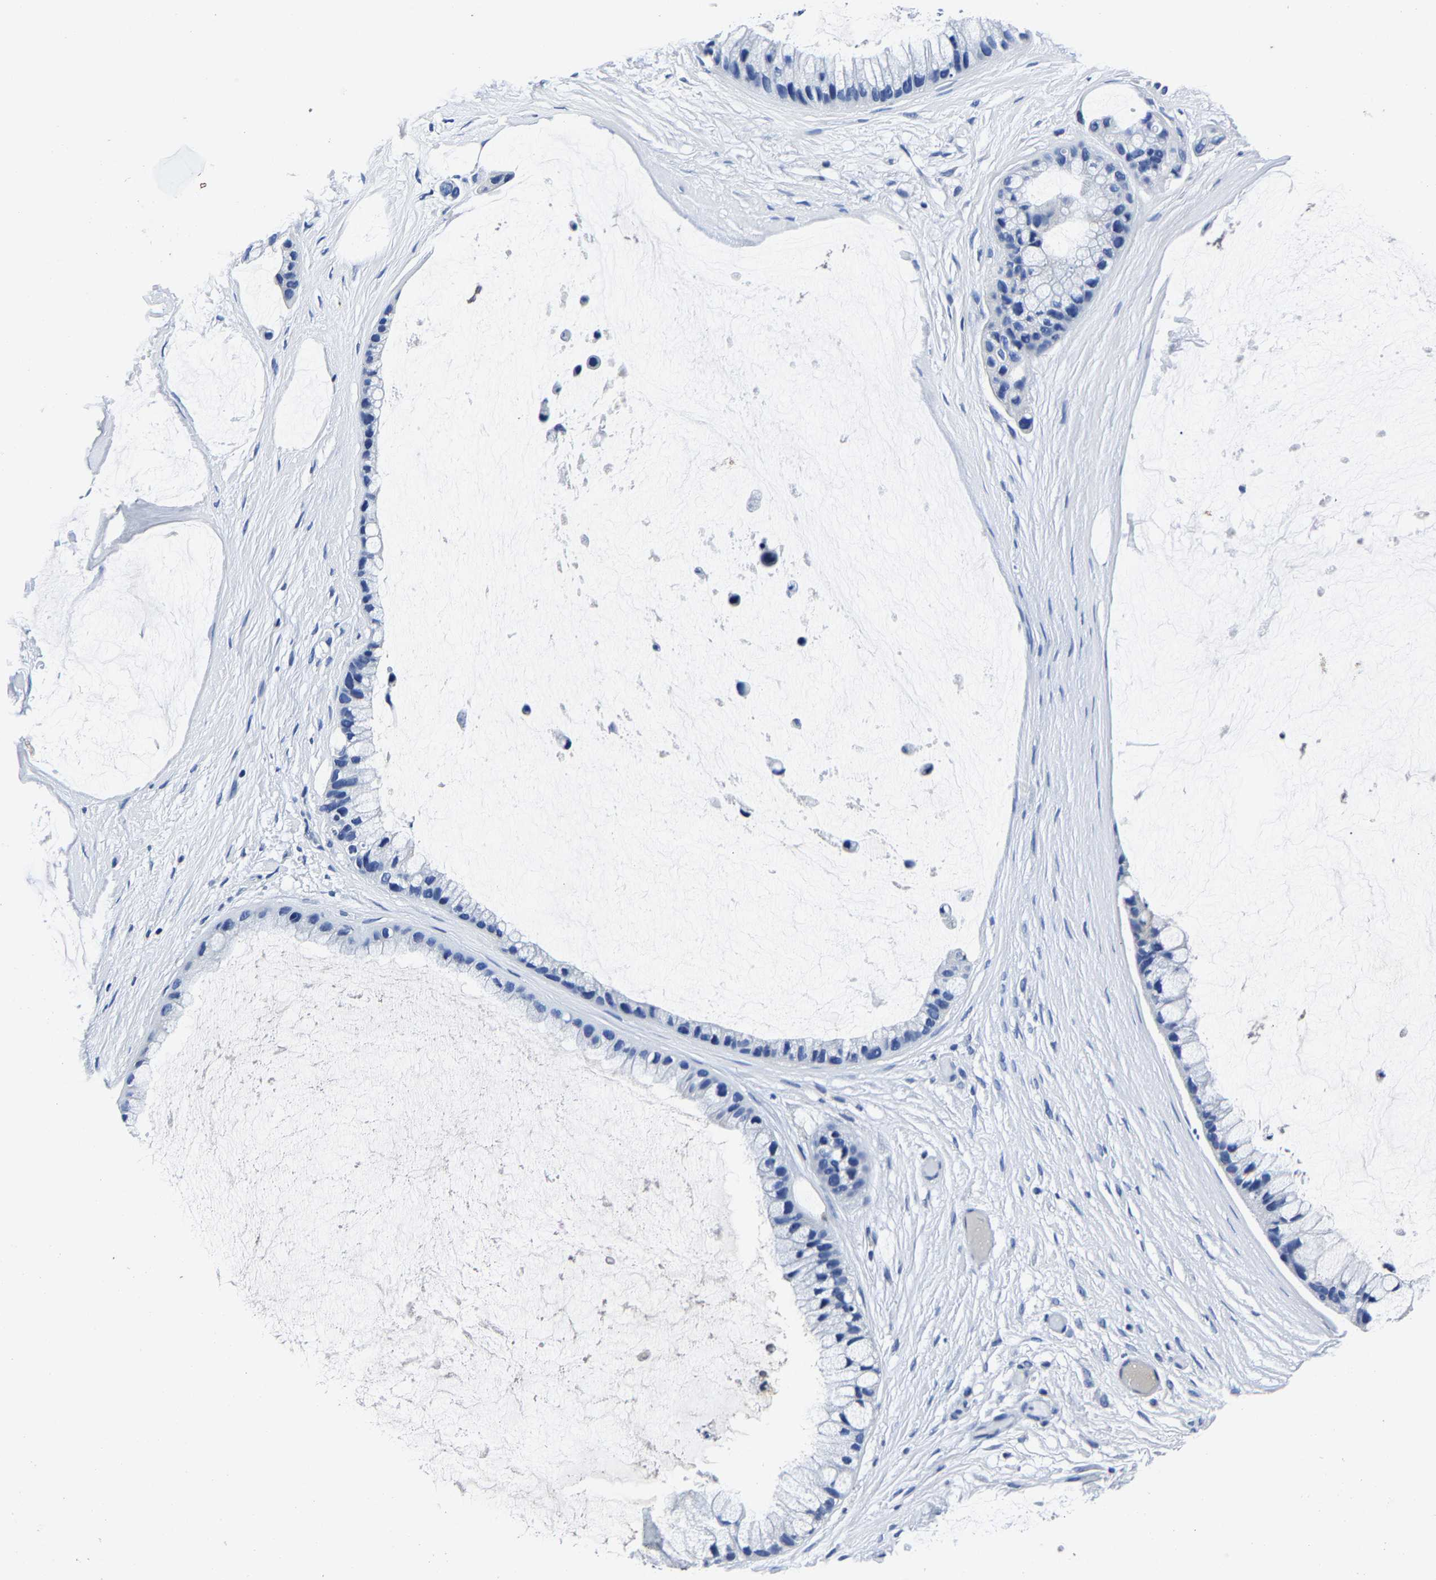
{"staining": {"intensity": "negative", "quantity": "none", "location": "none"}, "tissue": "ovarian cancer", "cell_type": "Tumor cells", "image_type": "cancer", "snomed": [{"axis": "morphology", "description": "Cystadenocarcinoma, mucinous, NOS"}, {"axis": "topography", "description": "Ovary"}], "caption": "Immunohistochemistry of mucinous cystadenocarcinoma (ovarian) reveals no expression in tumor cells. (DAB IHC with hematoxylin counter stain).", "gene": "PSPH", "patient": {"sex": "female", "age": 39}}